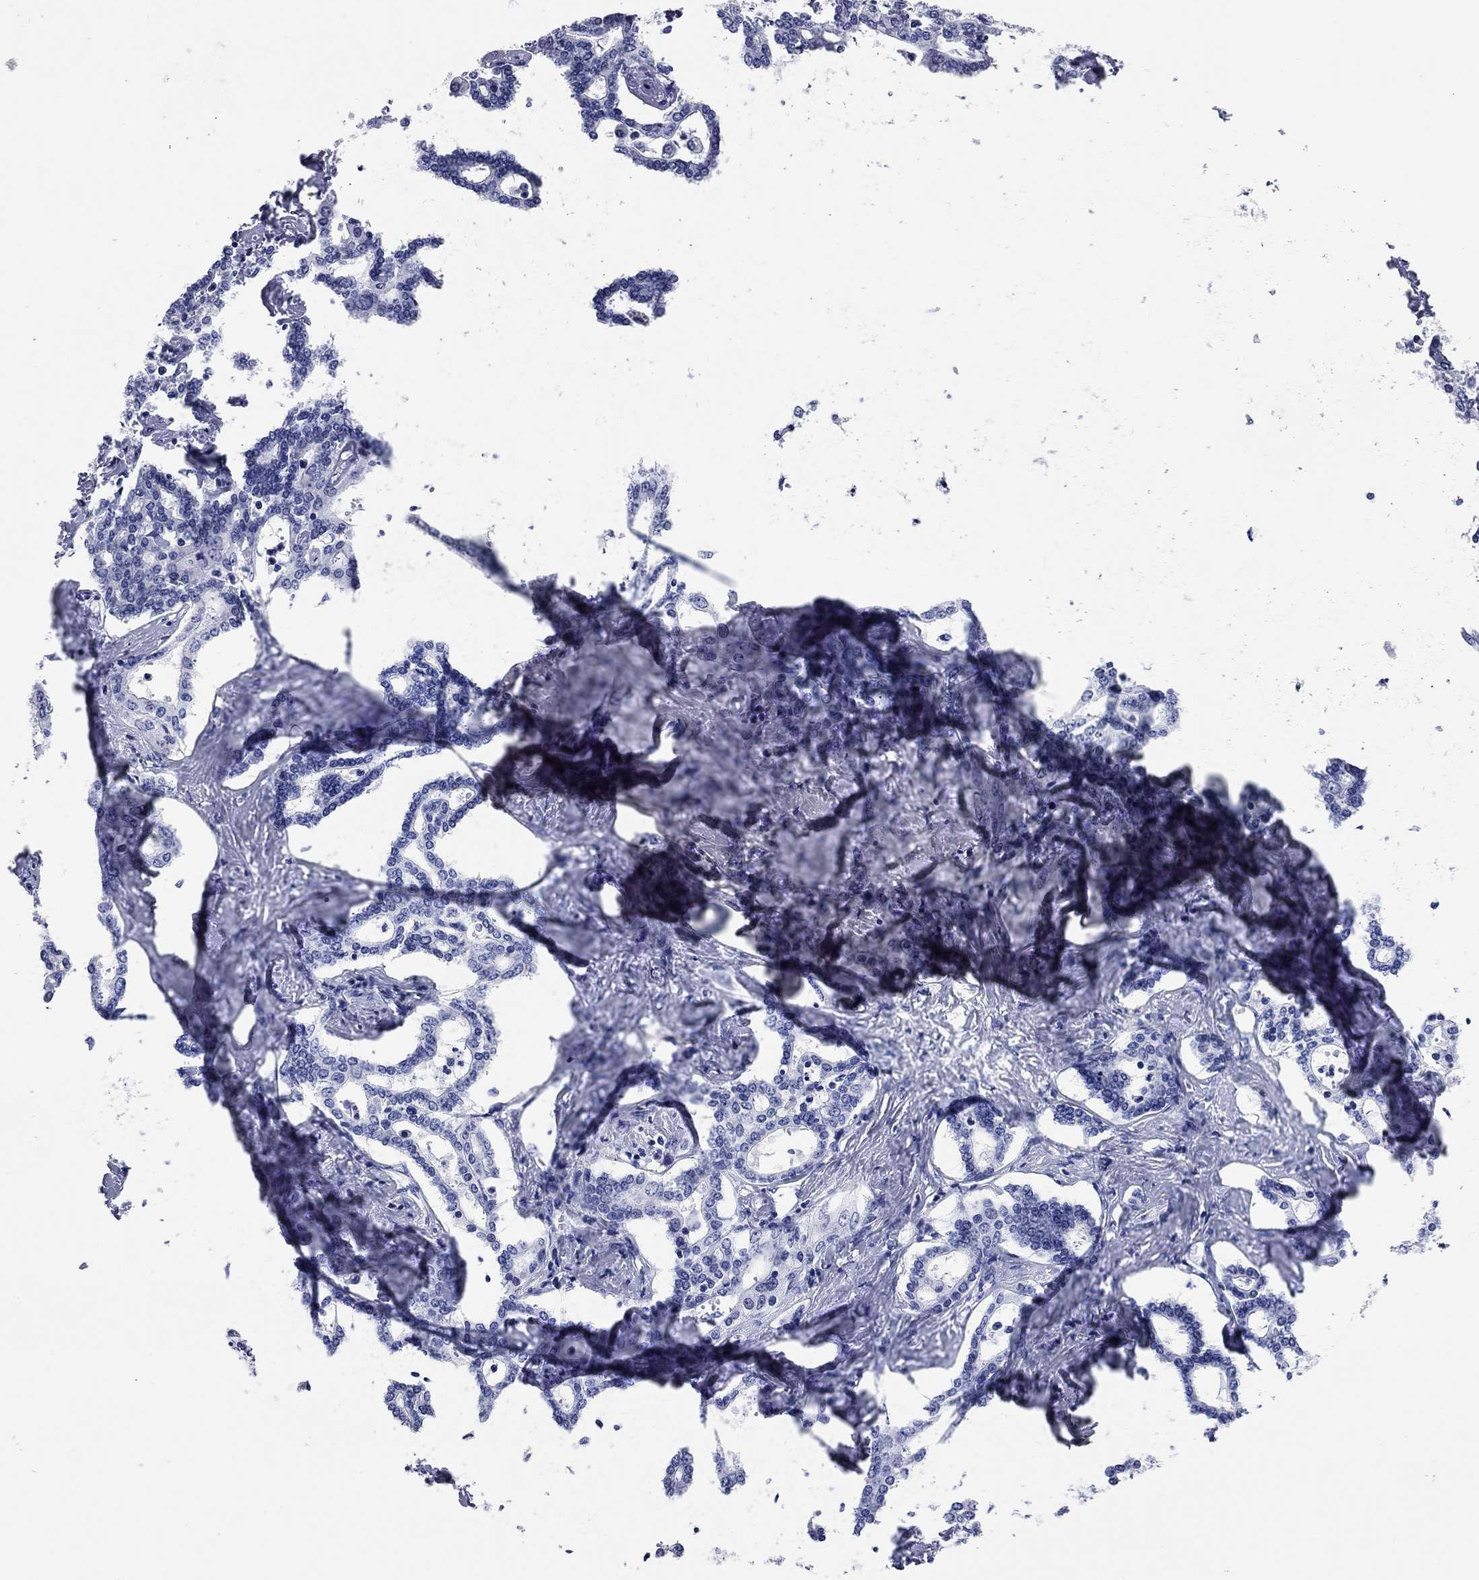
{"staining": {"intensity": "negative", "quantity": "none", "location": "none"}, "tissue": "liver cancer", "cell_type": "Tumor cells", "image_type": "cancer", "snomed": [{"axis": "morphology", "description": "Cholangiocarcinoma"}, {"axis": "topography", "description": "Liver"}], "caption": "Immunohistochemical staining of liver cancer reveals no significant expression in tumor cells.", "gene": "TMEM221", "patient": {"sex": "female", "age": 47}}